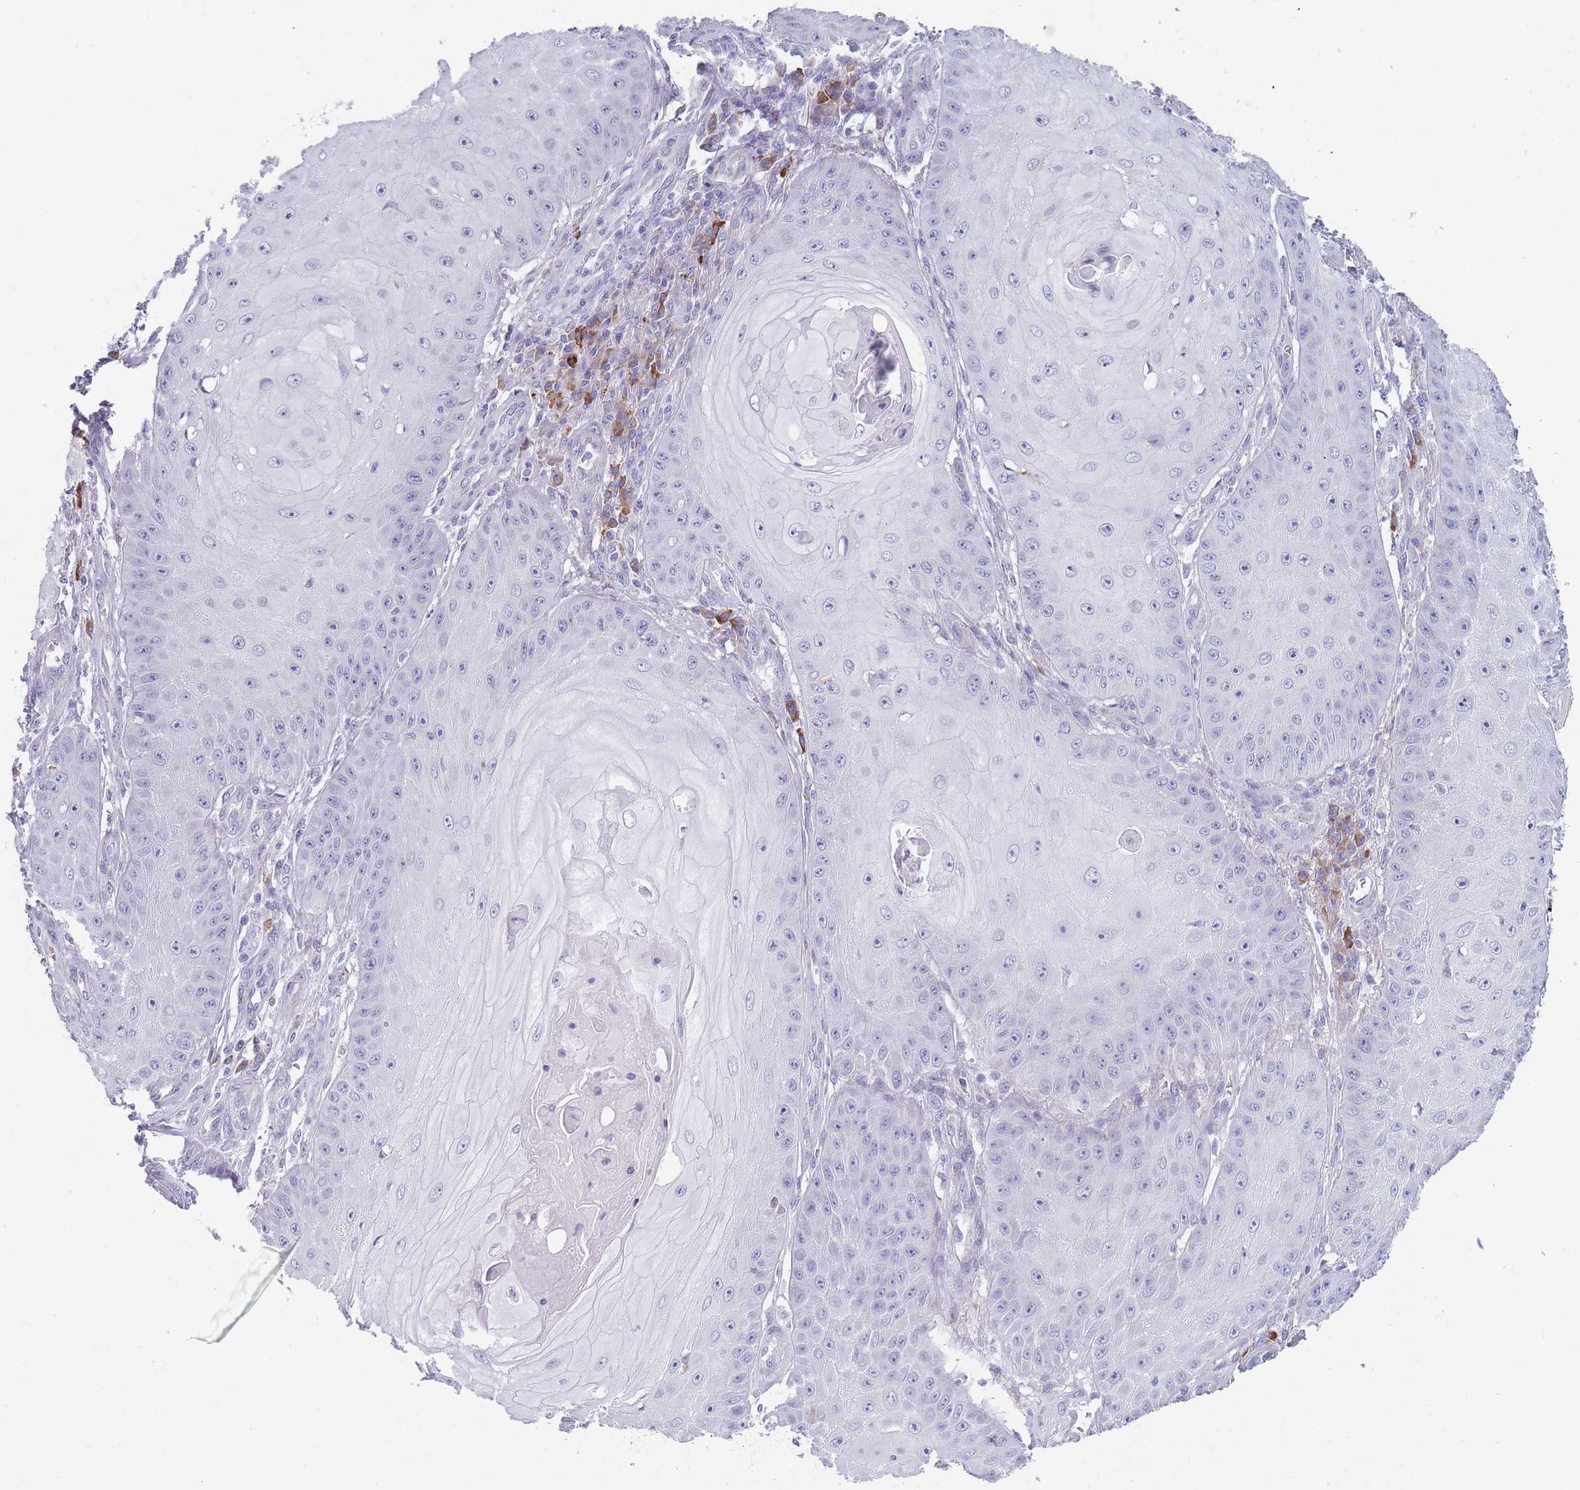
{"staining": {"intensity": "negative", "quantity": "none", "location": "none"}, "tissue": "skin cancer", "cell_type": "Tumor cells", "image_type": "cancer", "snomed": [{"axis": "morphology", "description": "Squamous cell carcinoma, NOS"}, {"axis": "topography", "description": "Skin"}], "caption": "The immunohistochemistry photomicrograph has no significant expression in tumor cells of skin squamous cell carcinoma tissue.", "gene": "XKR8", "patient": {"sex": "male", "age": 70}}